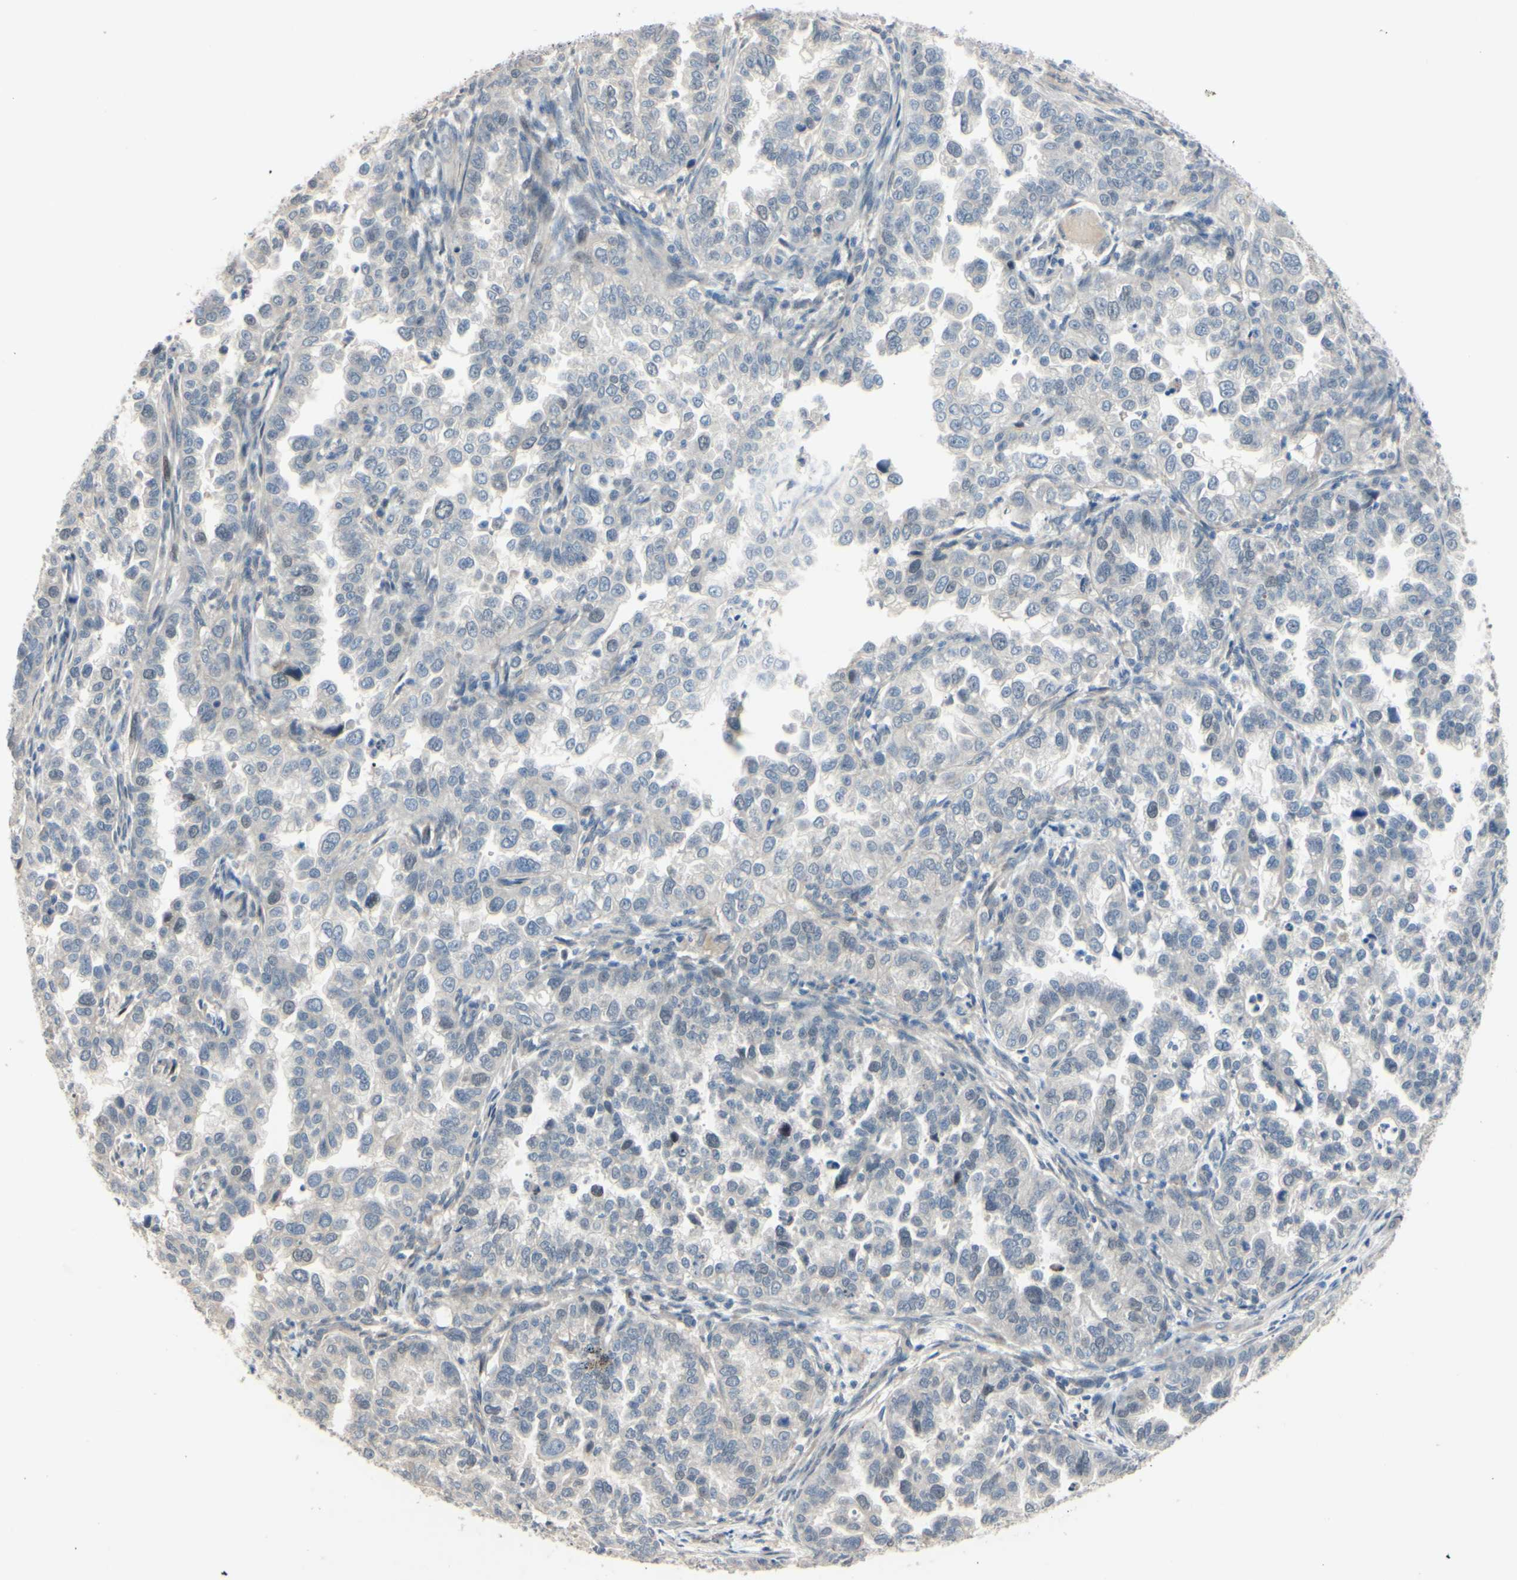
{"staining": {"intensity": "negative", "quantity": "none", "location": "none"}, "tissue": "endometrial cancer", "cell_type": "Tumor cells", "image_type": "cancer", "snomed": [{"axis": "morphology", "description": "Adenocarcinoma, NOS"}, {"axis": "topography", "description": "Endometrium"}], "caption": "Tumor cells are negative for brown protein staining in endometrial adenocarcinoma.", "gene": "LHX9", "patient": {"sex": "female", "age": 85}}